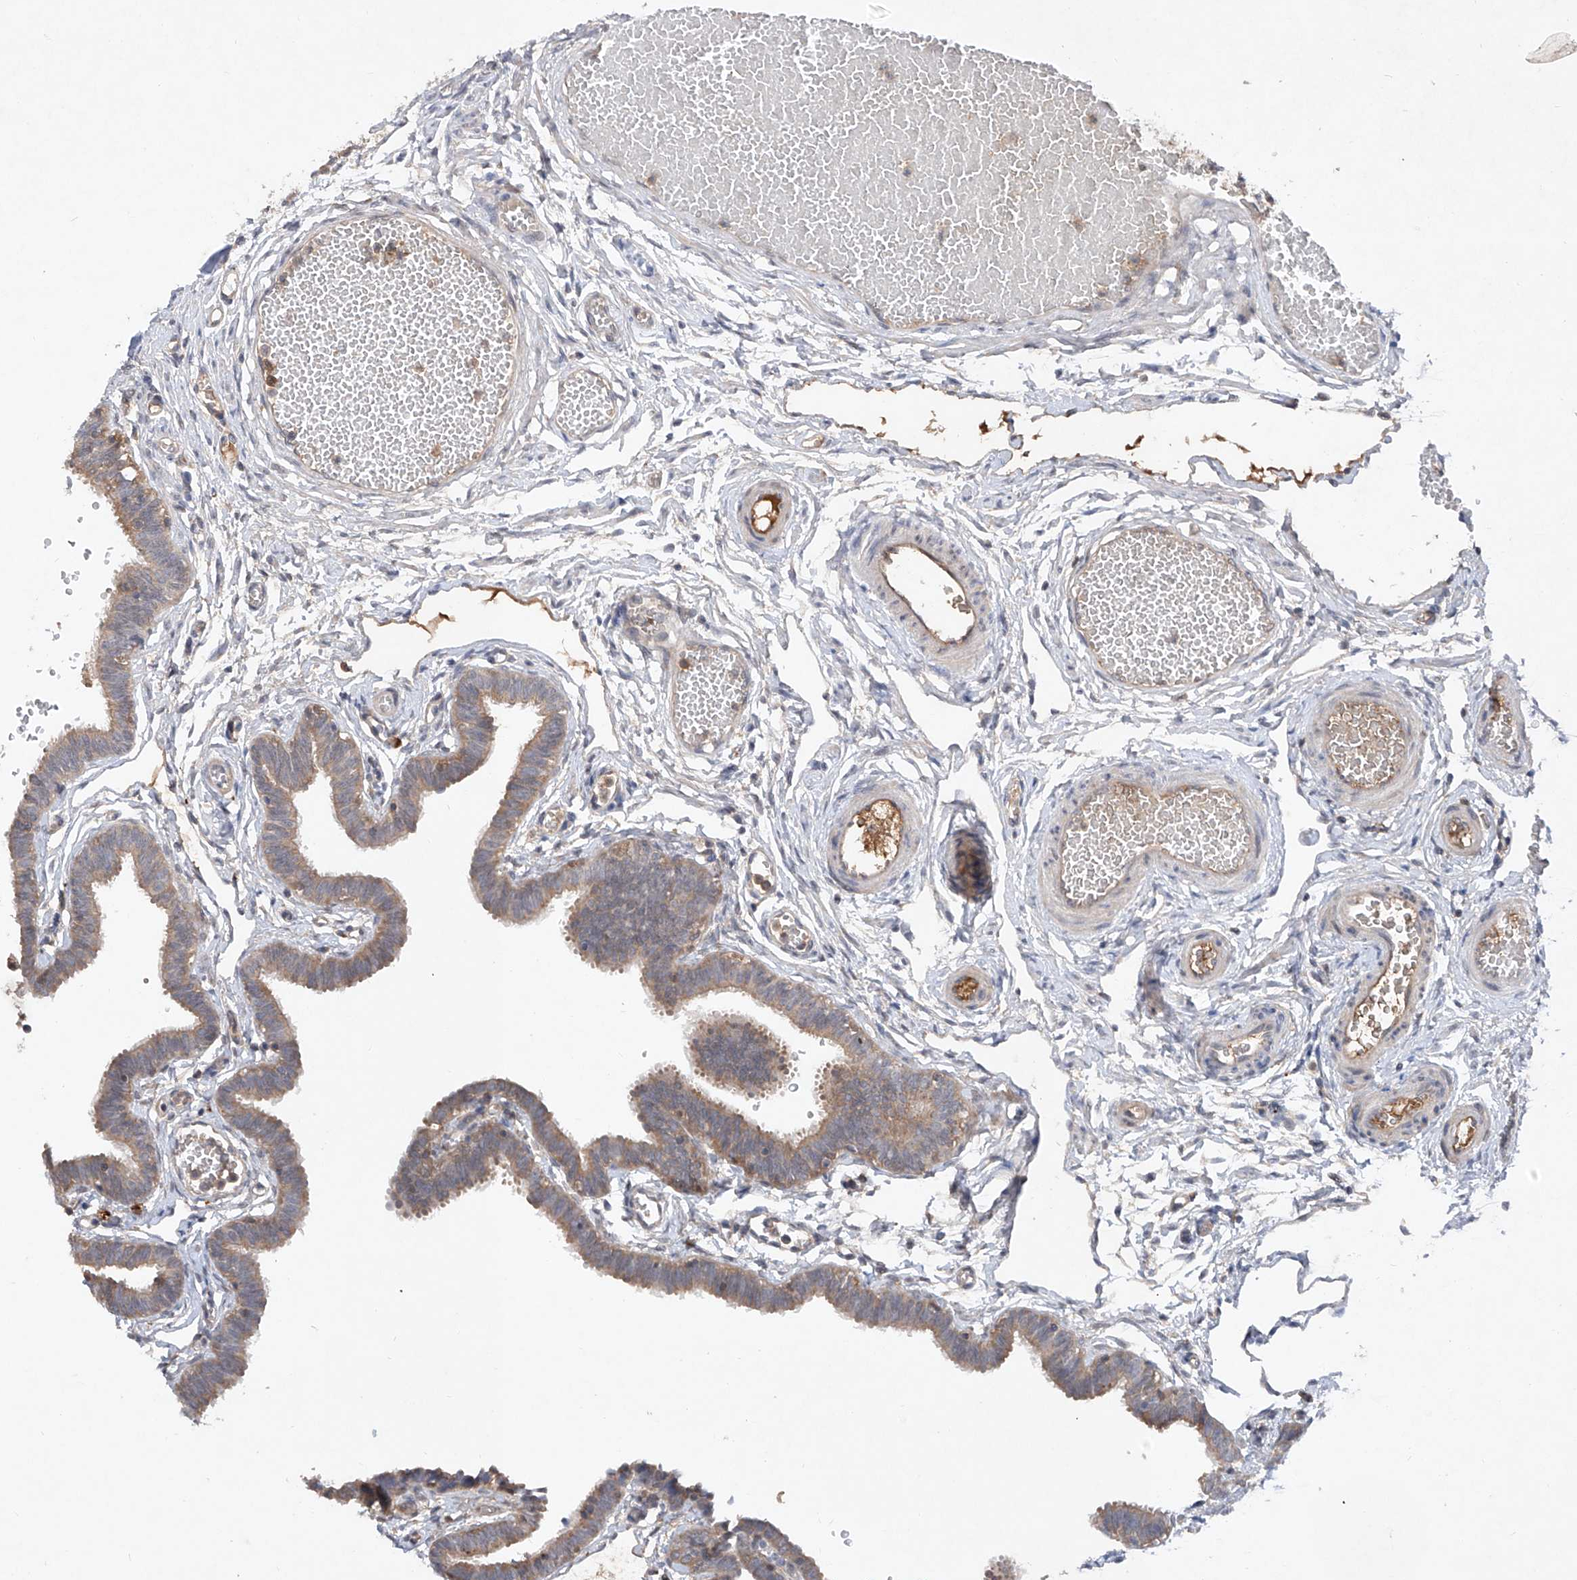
{"staining": {"intensity": "weak", "quantity": "25%-75%", "location": "cytoplasmic/membranous,nuclear"}, "tissue": "fallopian tube", "cell_type": "Glandular cells", "image_type": "normal", "snomed": [{"axis": "morphology", "description": "Normal tissue, NOS"}, {"axis": "topography", "description": "Fallopian tube"}, {"axis": "topography", "description": "Ovary"}], "caption": "There is low levels of weak cytoplasmic/membranous,nuclear staining in glandular cells of benign fallopian tube, as demonstrated by immunohistochemical staining (brown color).", "gene": "FAM135A", "patient": {"sex": "female", "age": 23}}